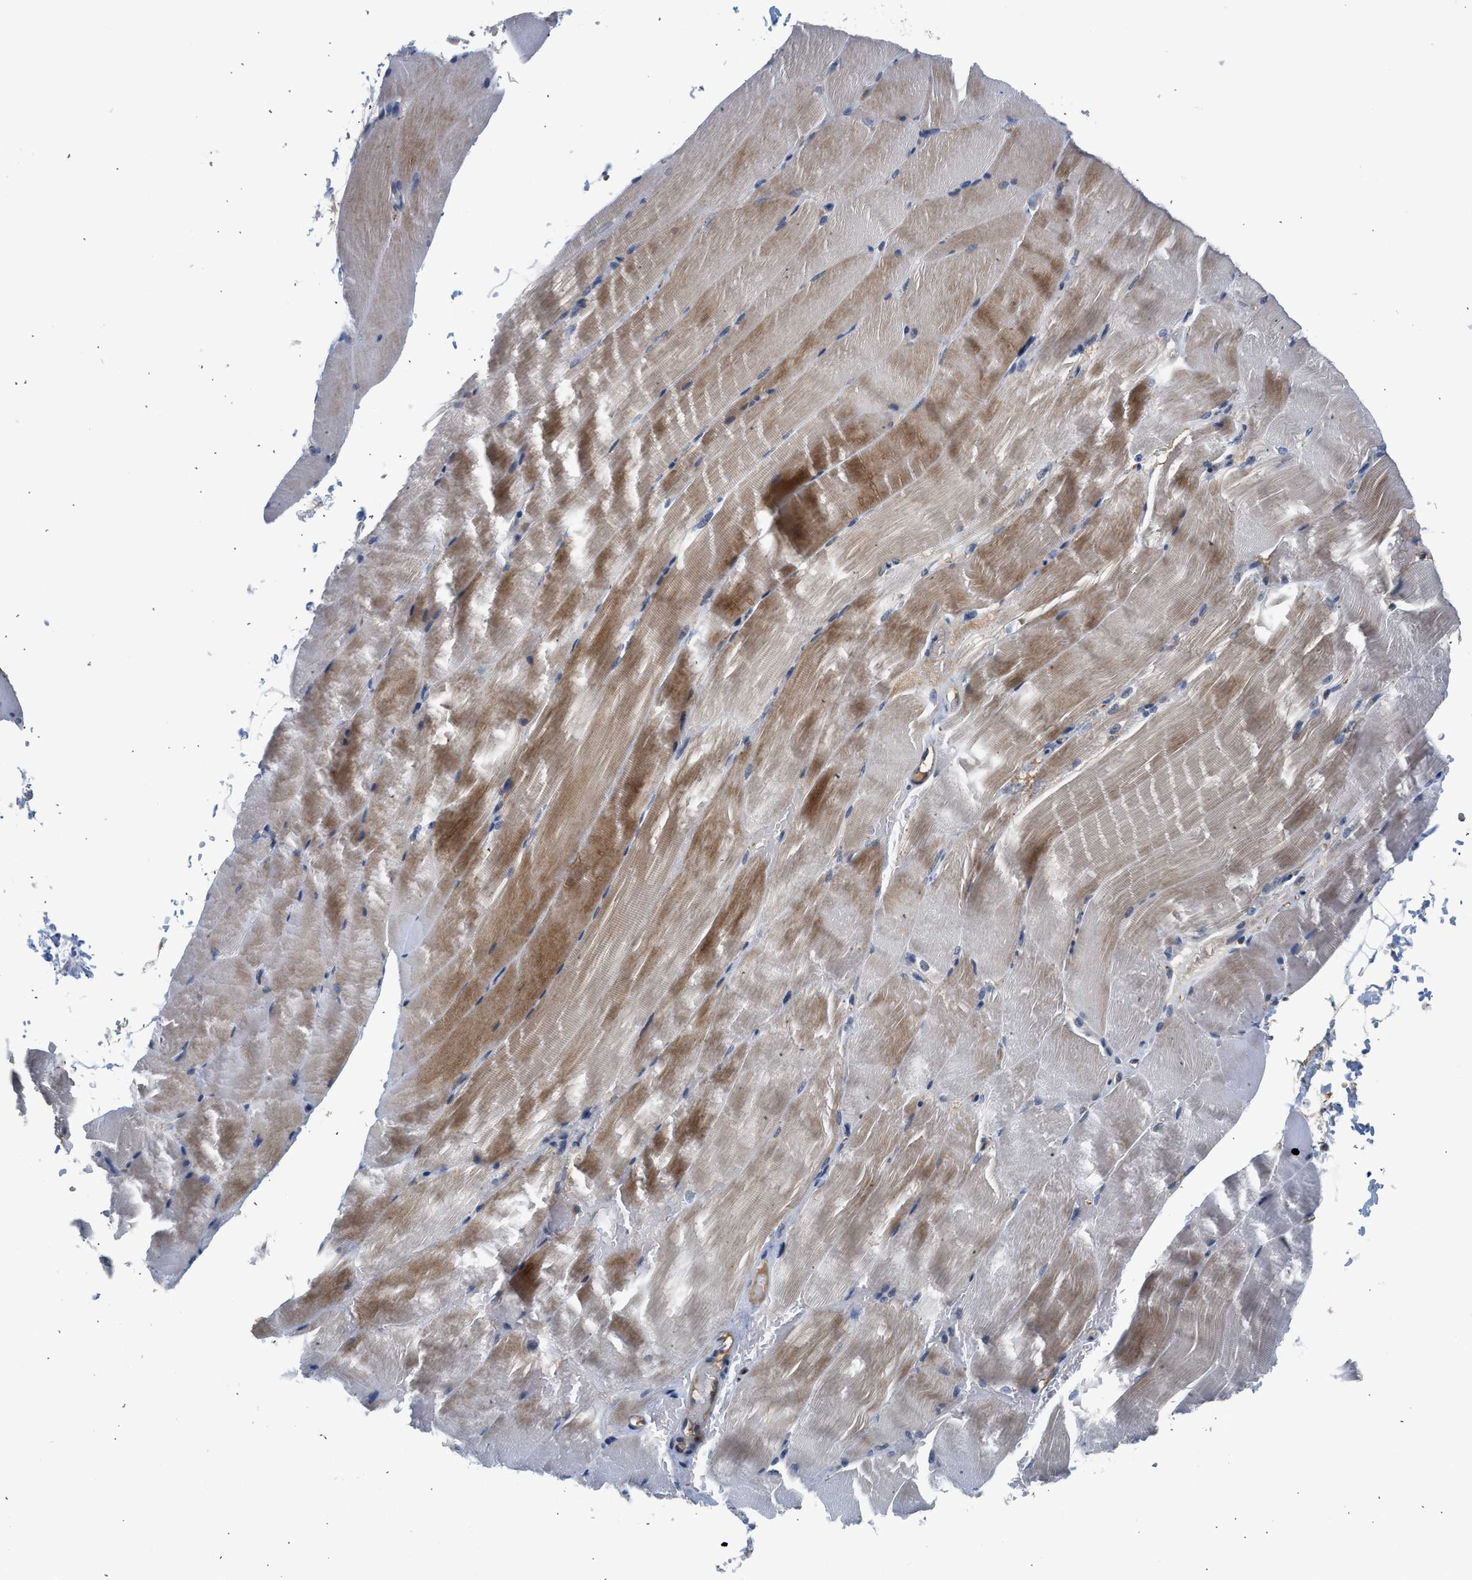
{"staining": {"intensity": "moderate", "quantity": "25%-75%", "location": "cytoplasmic/membranous"}, "tissue": "skeletal muscle", "cell_type": "Myocytes", "image_type": "normal", "snomed": [{"axis": "morphology", "description": "Normal tissue, NOS"}, {"axis": "topography", "description": "Skeletal muscle"}, {"axis": "topography", "description": "Parathyroid gland"}], "caption": "Skeletal muscle stained with a brown dye shows moderate cytoplasmic/membranous positive staining in about 25%-75% of myocytes.", "gene": "PIM1", "patient": {"sex": "female", "age": 37}}